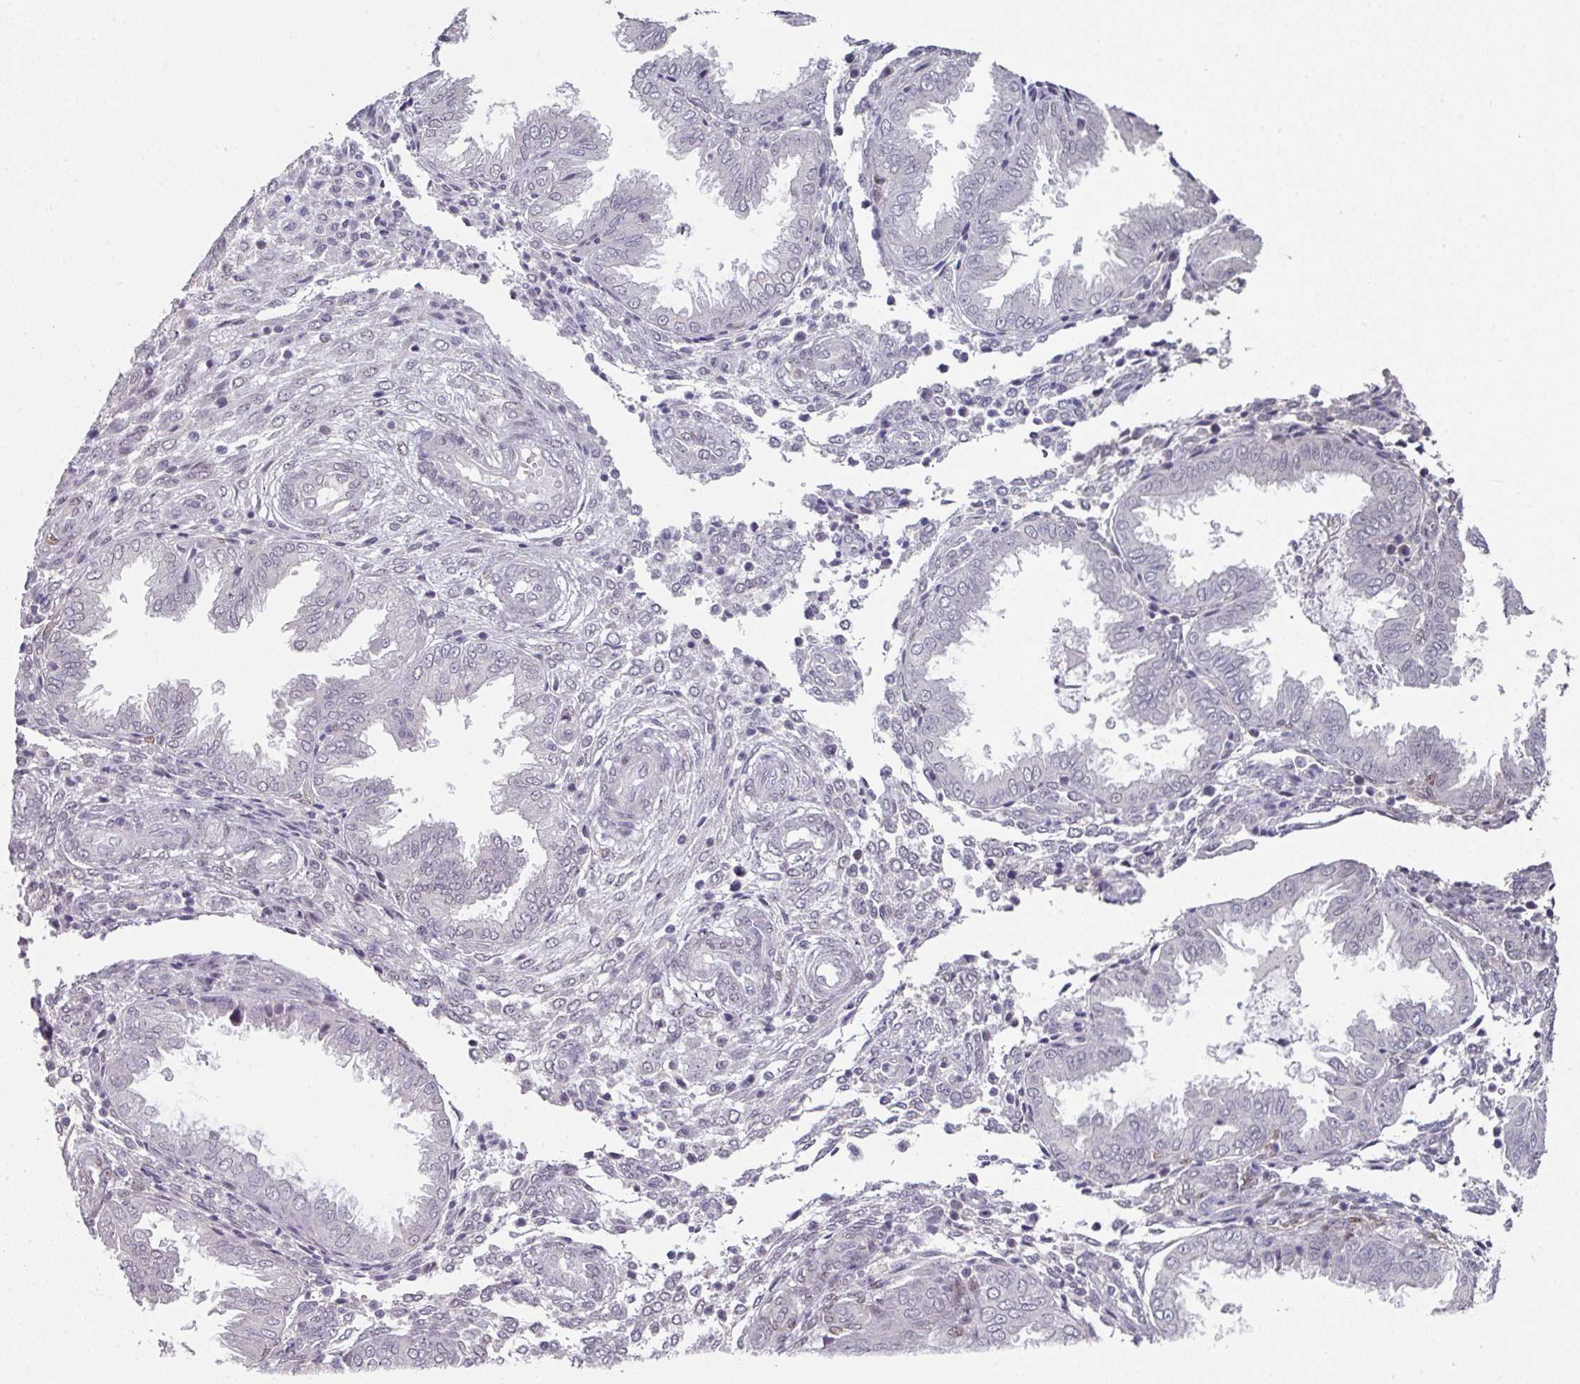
{"staining": {"intensity": "negative", "quantity": "none", "location": "none"}, "tissue": "endometrium", "cell_type": "Cells in endometrial stroma", "image_type": "normal", "snomed": [{"axis": "morphology", "description": "Normal tissue, NOS"}, {"axis": "topography", "description": "Endometrium"}], "caption": "Immunohistochemistry (IHC) histopathology image of normal endometrium: endometrium stained with DAB reveals no significant protein positivity in cells in endometrial stroma.", "gene": "ELK1", "patient": {"sex": "female", "age": 33}}